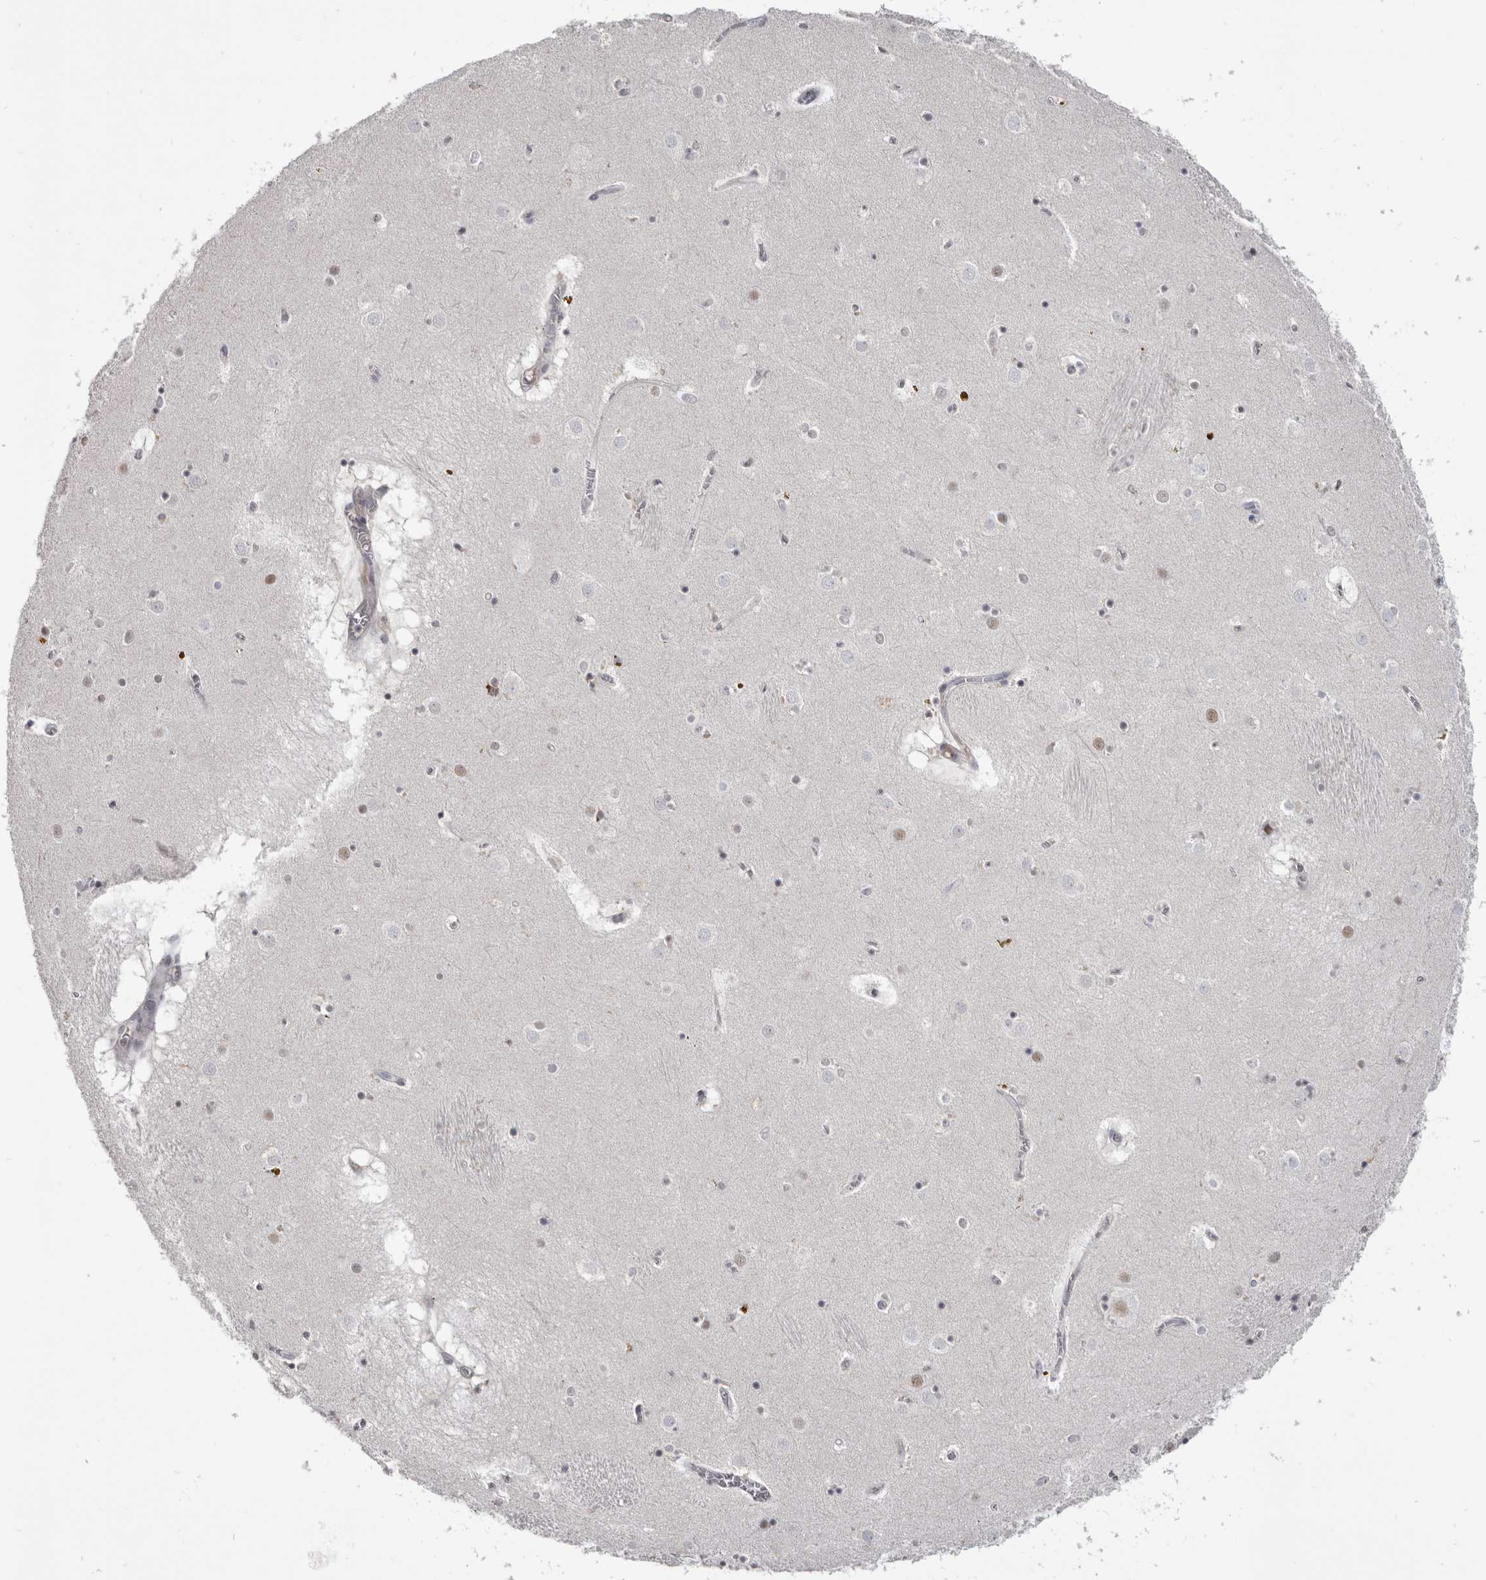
{"staining": {"intensity": "weak", "quantity": "<25%", "location": "cytoplasmic/membranous,nuclear"}, "tissue": "caudate", "cell_type": "Glial cells", "image_type": "normal", "snomed": [{"axis": "morphology", "description": "Normal tissue, NOS"}, {"axis": "topography", "description": "Lateral ventricle wall"}], "caption": "Caudate was stained to show a protein in brown. There is no significant staining in glial cells. Nuclei are stained in blue.", "gene": "CGN", "patient": {"sex": "male", "age": 70}}